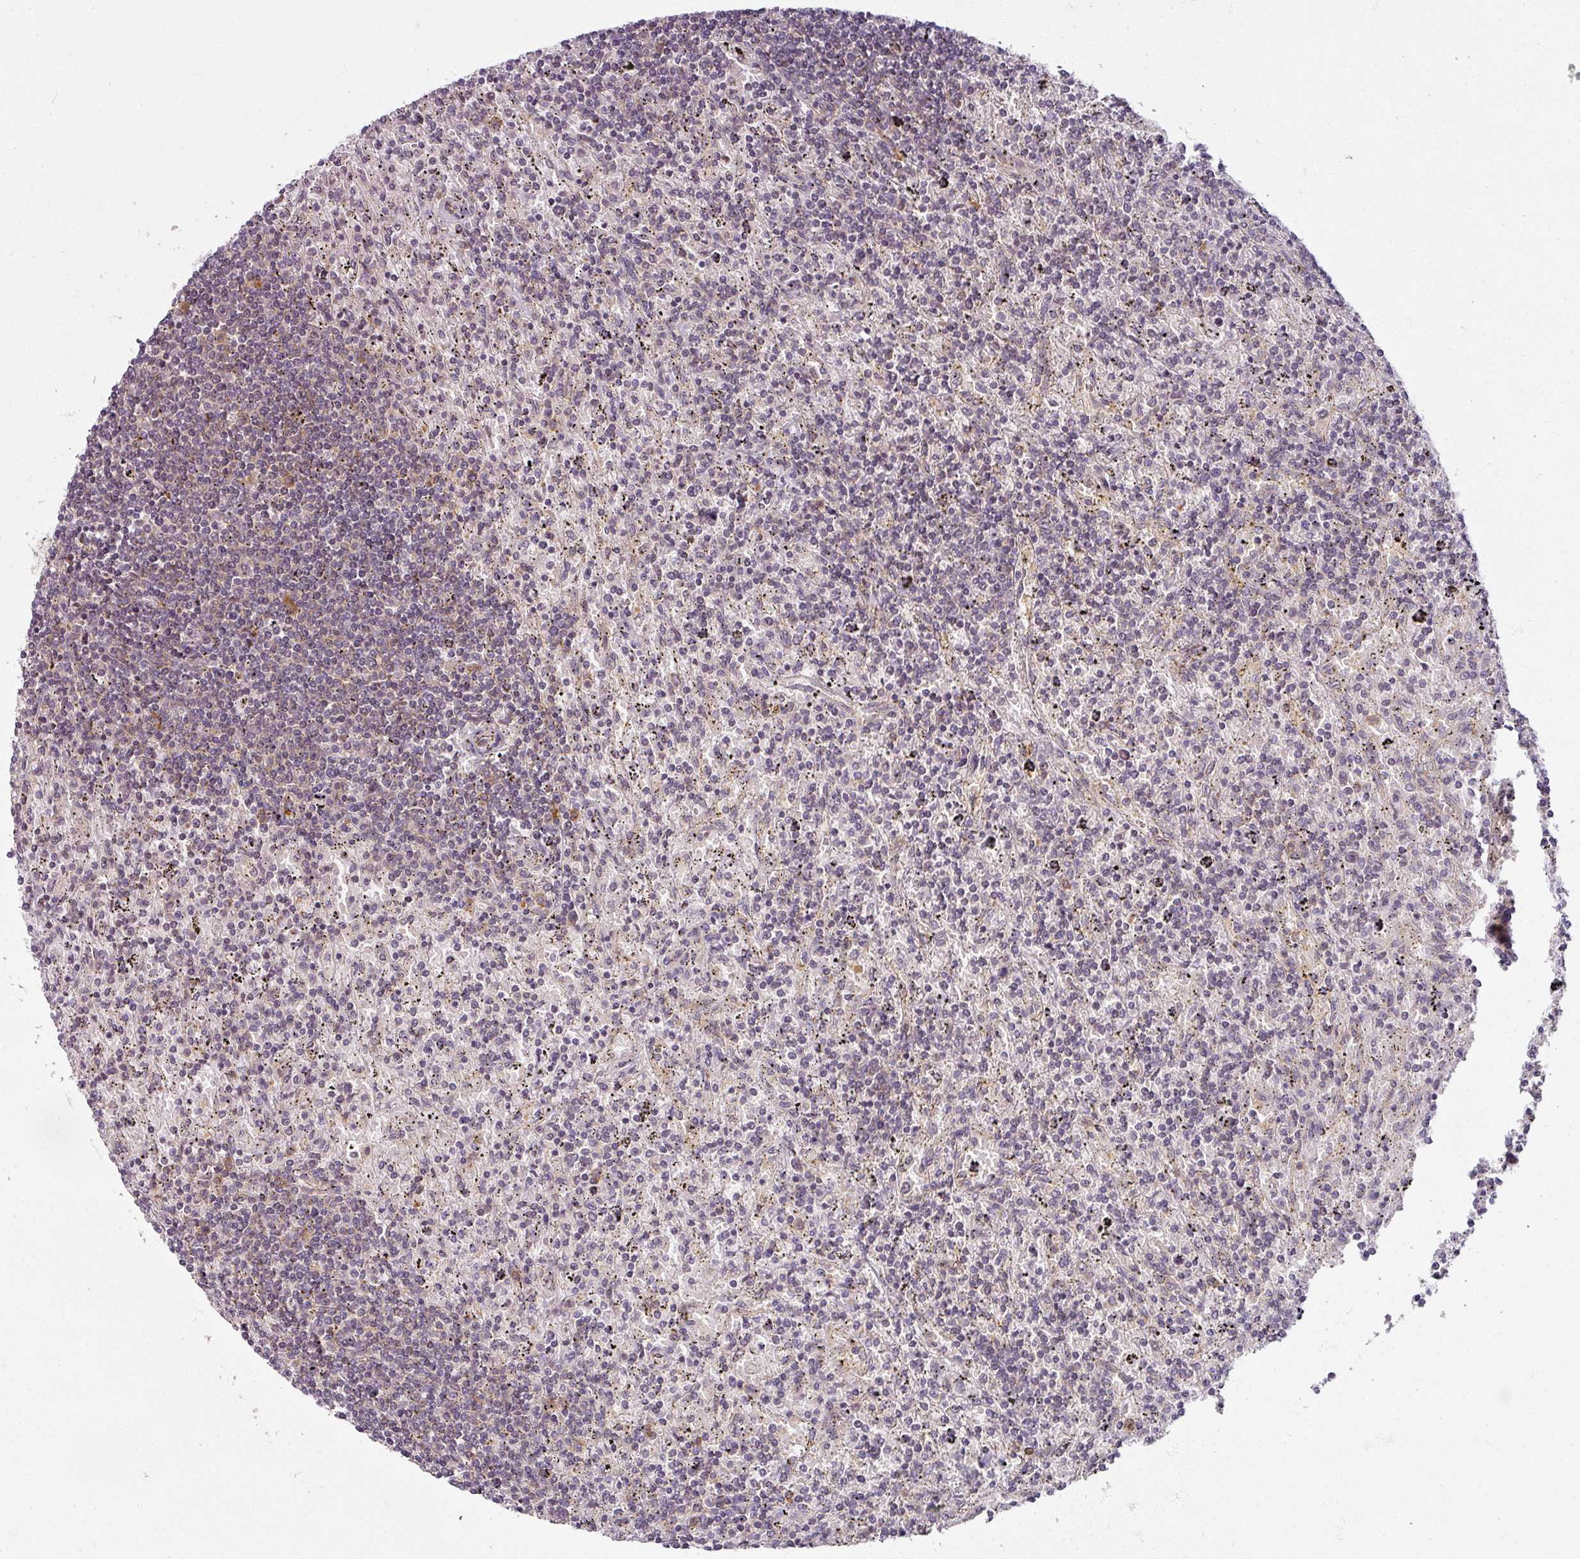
{"staining": {"intensity": "negative", "quantity": "none", "location": "none"}, "tissue": "lymphoma", "cell_type": "Tumor cells", "image_type": "cancer", "snomed": [{"axis": "morphology", "description": "Malignant lymphoma, non-Hodgkin's type, Low grade"}, {"axis": "topography", "description": "Spleen"}], "caption": "Malignant lymphoma, non-Hodgkin's type (low-grade) was stained to show a protein in brown. There is no significant positivity in tumor cells. (Immunohistochemistry (ihc), brightfield microscopy, high magnification).", "gene": "AGPAT4", "patient": {"sex": "male", "age": 76}}